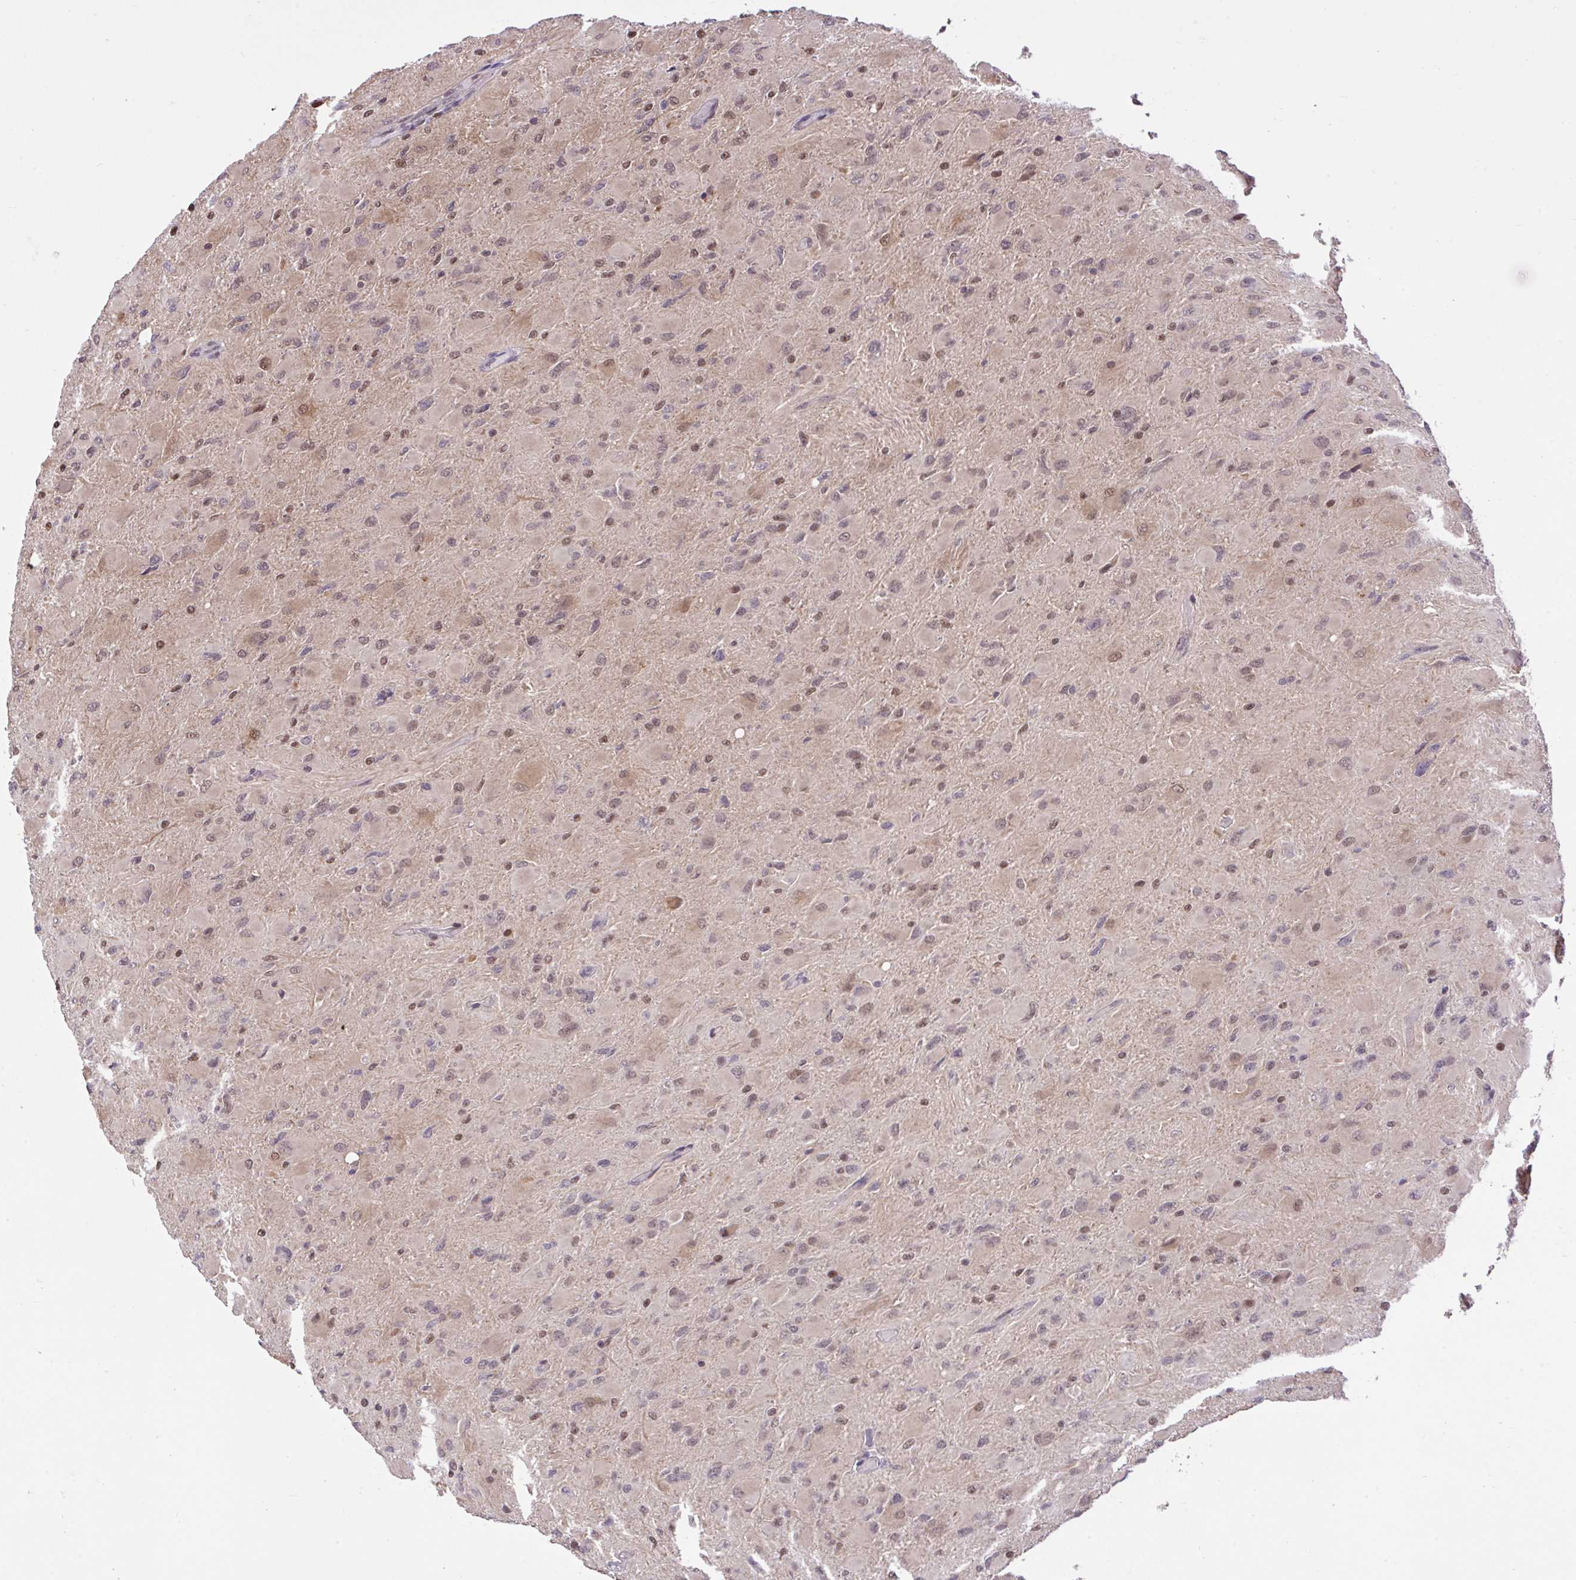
{"staining": {"intensity": "weak", "quantity": "25%-75%", "location": "nuclear"}, "tissue": "glioma", "cell_type": "Tumor cells", "image_type": "cancer", "snomed": [{"axis": "morphology", "description": "Glioma, malignant, High grade"}, {"axis": "topography", "description": "Cerebral cortex"}], "caption": "This image reveals high-grade glioma (malignant) stained with immunohistochemistry (IHC) to label a protein in brown. The nuclear of tumor cells show weak positivity for the protein. Nuclei are counter-stained blue.", "gene": "GLIS3", "patient": {"sex": "female", "age": 36}}